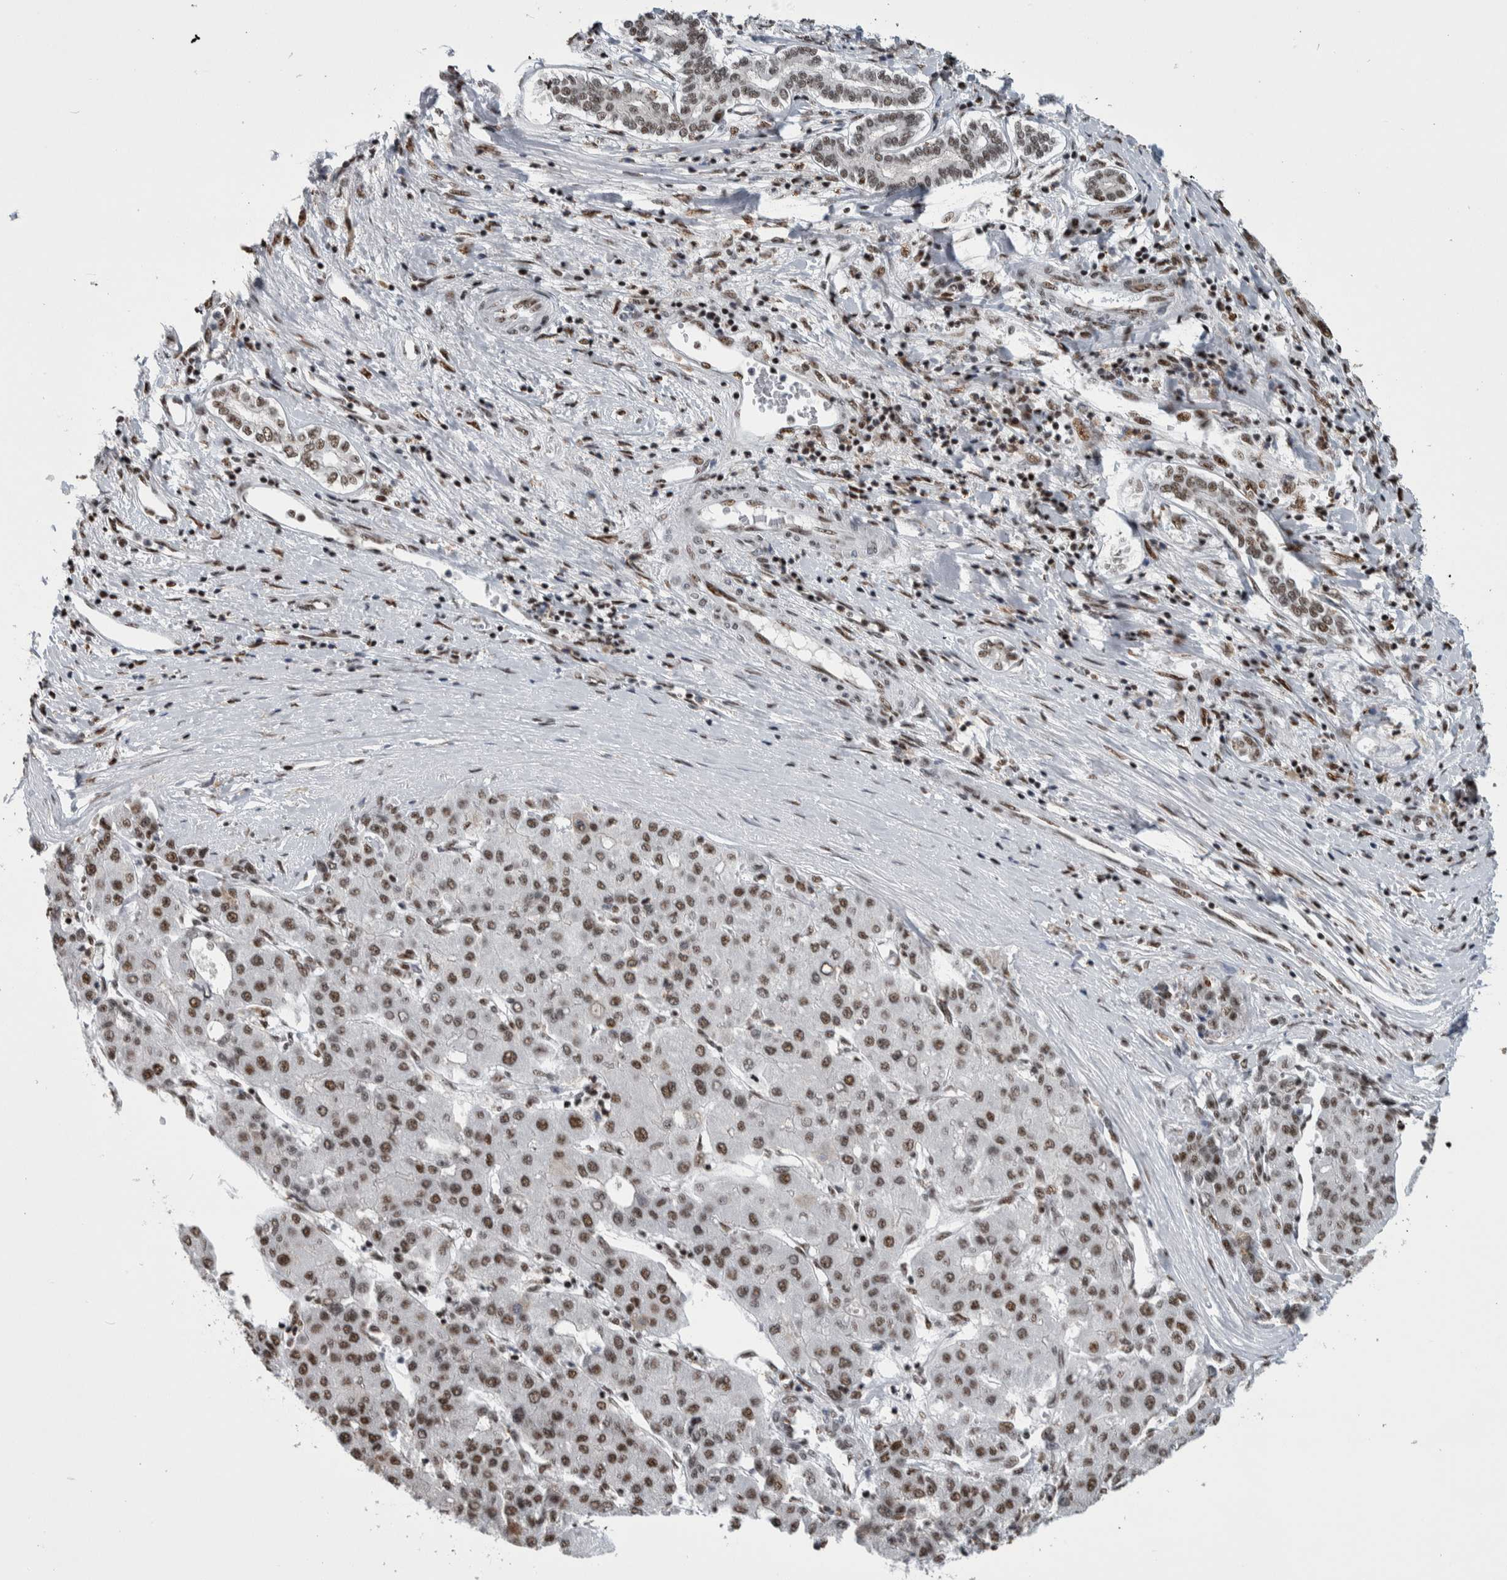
{"staining": {"intensity": "moderate", "quantity": ">75%", "location": "nuclear"}, "tissue": "liver cancer", "cell_type": "Tumor cells", "image_type": "cancer", "snomed": [{"axis": "morphology", "description": "Carcinoma, Hepatocellular, NOS"}, {"axis": "topography", "description": "Liver"}], "caption": "About >75% of tumor cells in human liver cancer (hepatocellular carcinoma) exhibit moderate nuclear protein expression as visualized by brown immunohistochemical staining.", "gene": "NCL", "patient": {"sex": "male", "age": 65}}